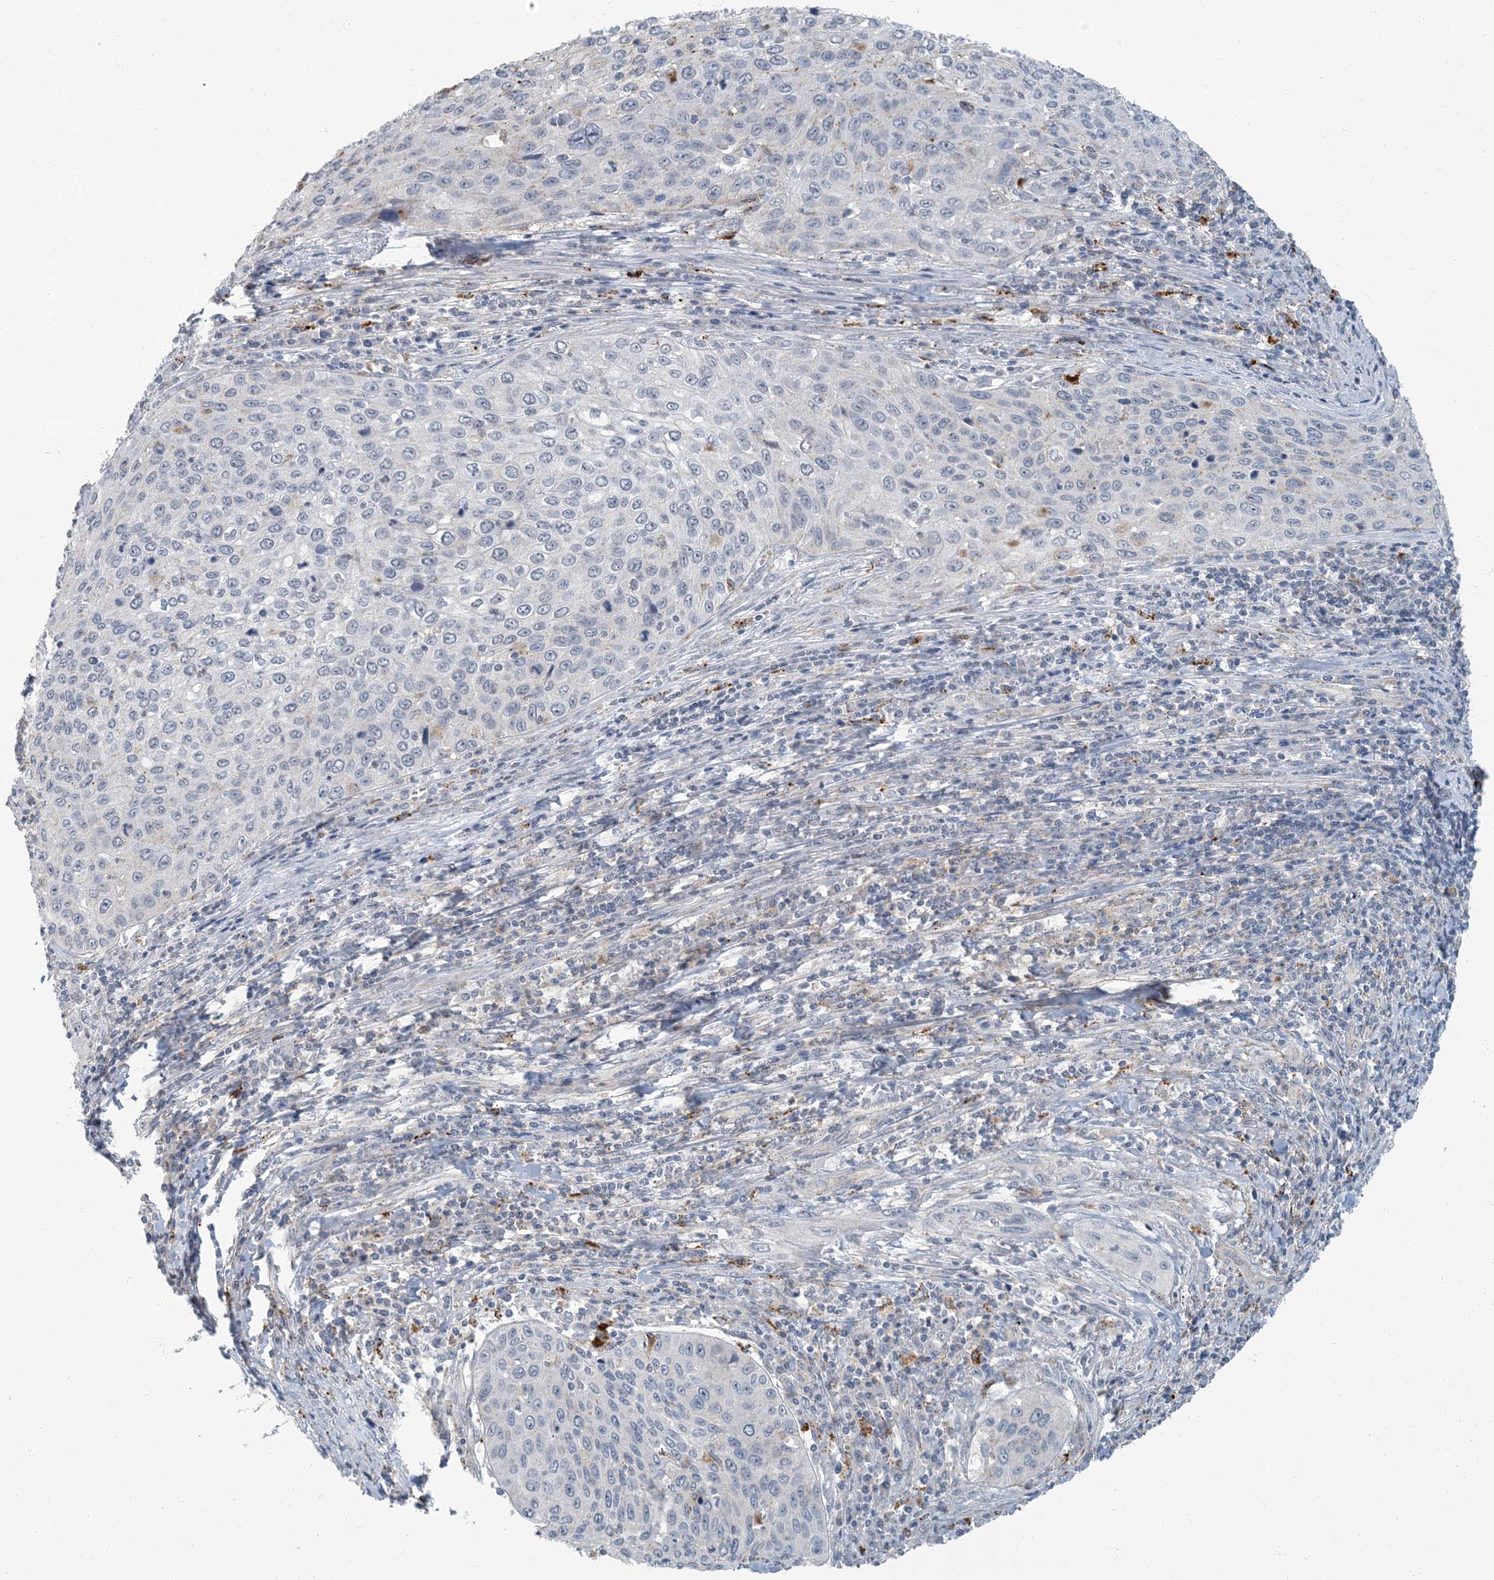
{"staining": {"intensity": "negative", "quantity": "none", "location": "none"}, "tissue": "cervical cancer", "cell_type": "Tumor cells", "image_type": "cancer", "snomed": [{"axis": "morphology", "description": "Squamous cell carcinoma, NOS"}, {"axis": "topography", "description": "Cervix"}], "caption": "DAB immunohistochemical staining of cervical cancer displays no significant staining in tumor cells.", "gene": "EPHA4", "patient": {"sex": "female", "age": 32}}